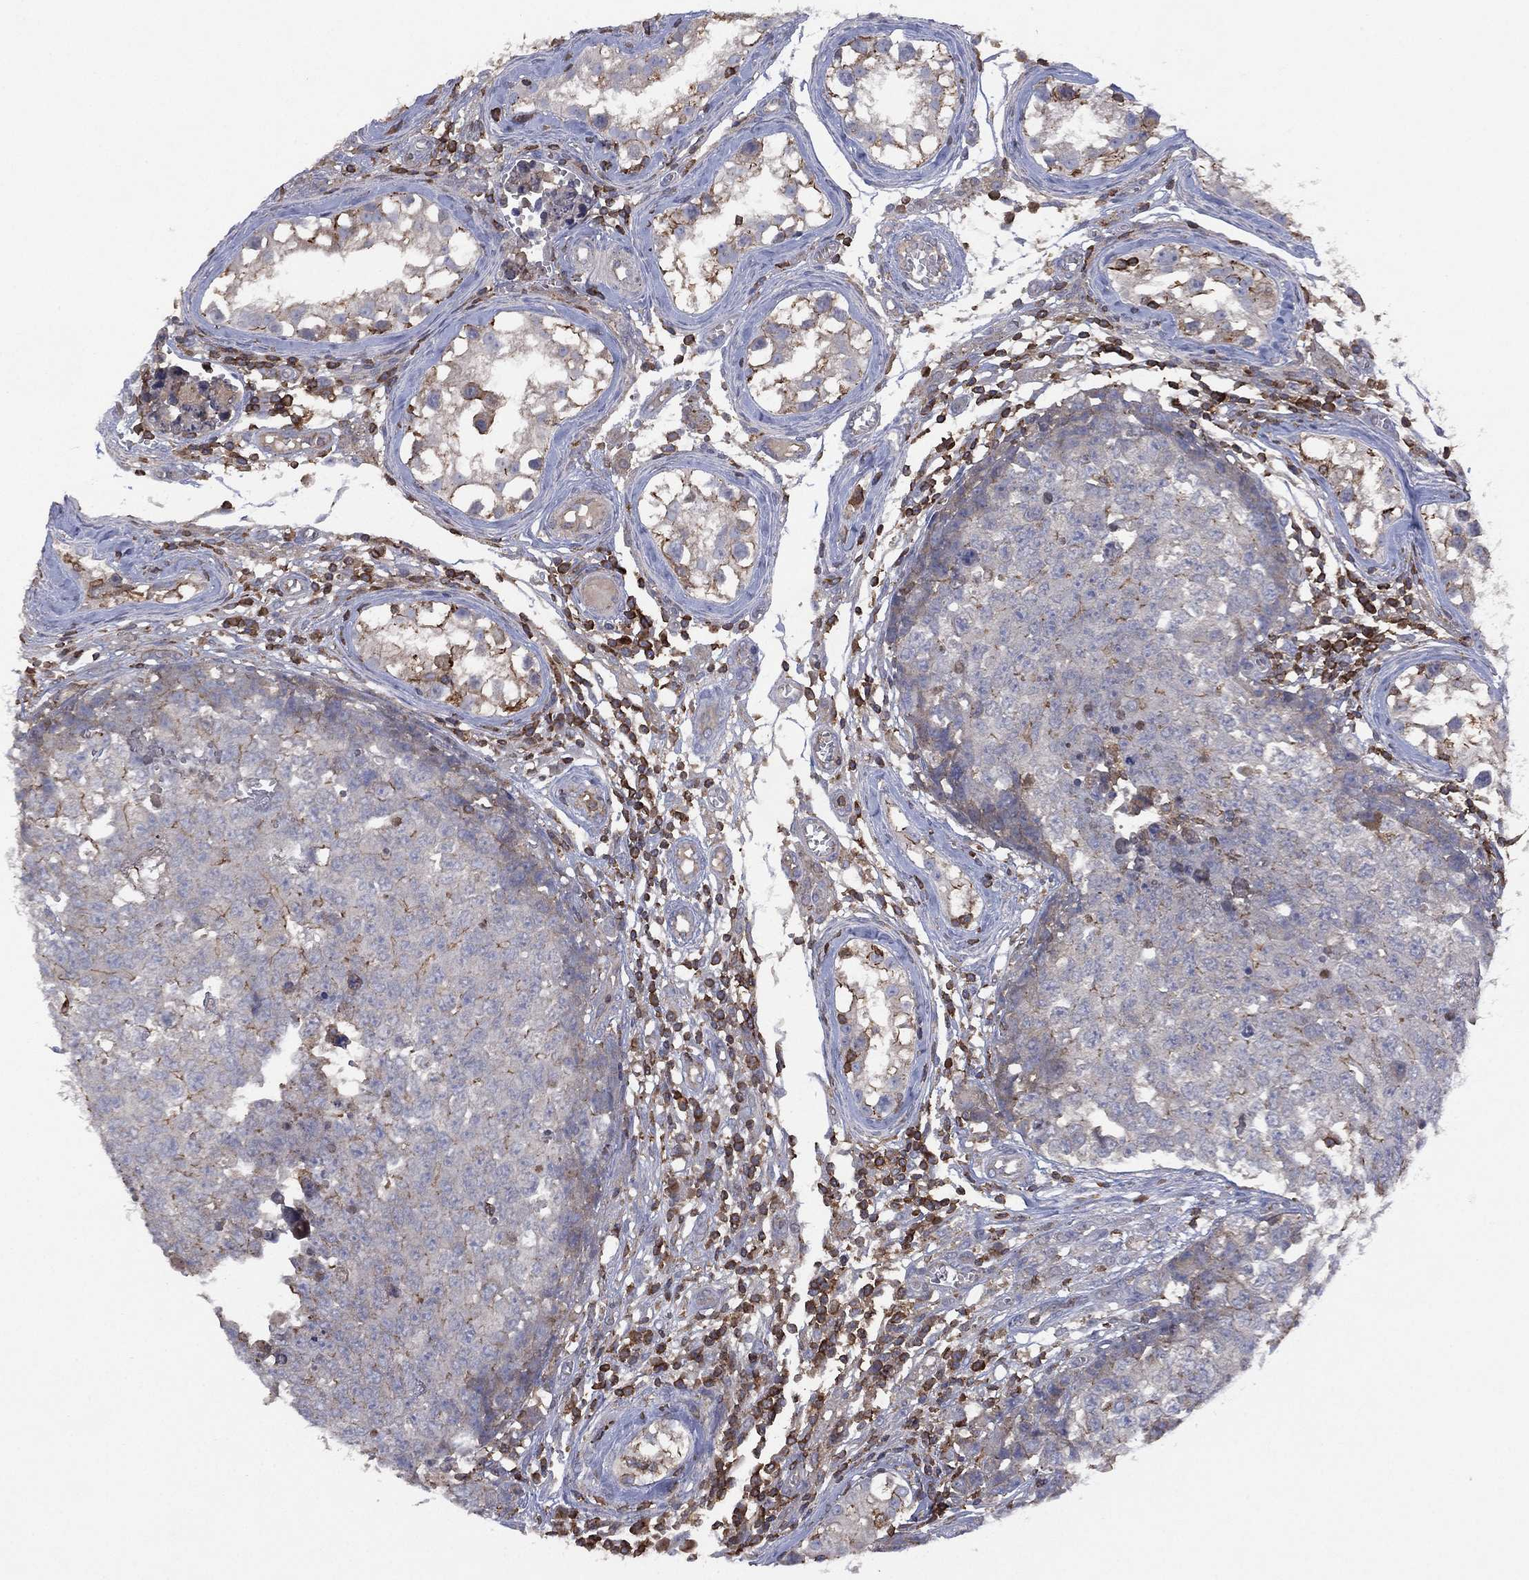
{"staining": {"intensity": "moderate", "quantity": "<25%", "location": "cytoplasmic/membranous"}, "tissue": "testis cancer", "cell_type": "Tumor cells", "image_type": "cancer", "snomed": [{"axis": "morphology", "description": "Carcinoma, Embryonal, NOS"}, {"axis": "topography", "description": "Testis"}], "caption": "Moderate cytoplasmic/membranous expression for a protein is identified in approximately <25% of tumor cells of testis cancer (embryonal carcinoma) using immunohistochemistry (IHC).", "gene": "DOCK8", "patient": {"sex": "male", "age": 23}}